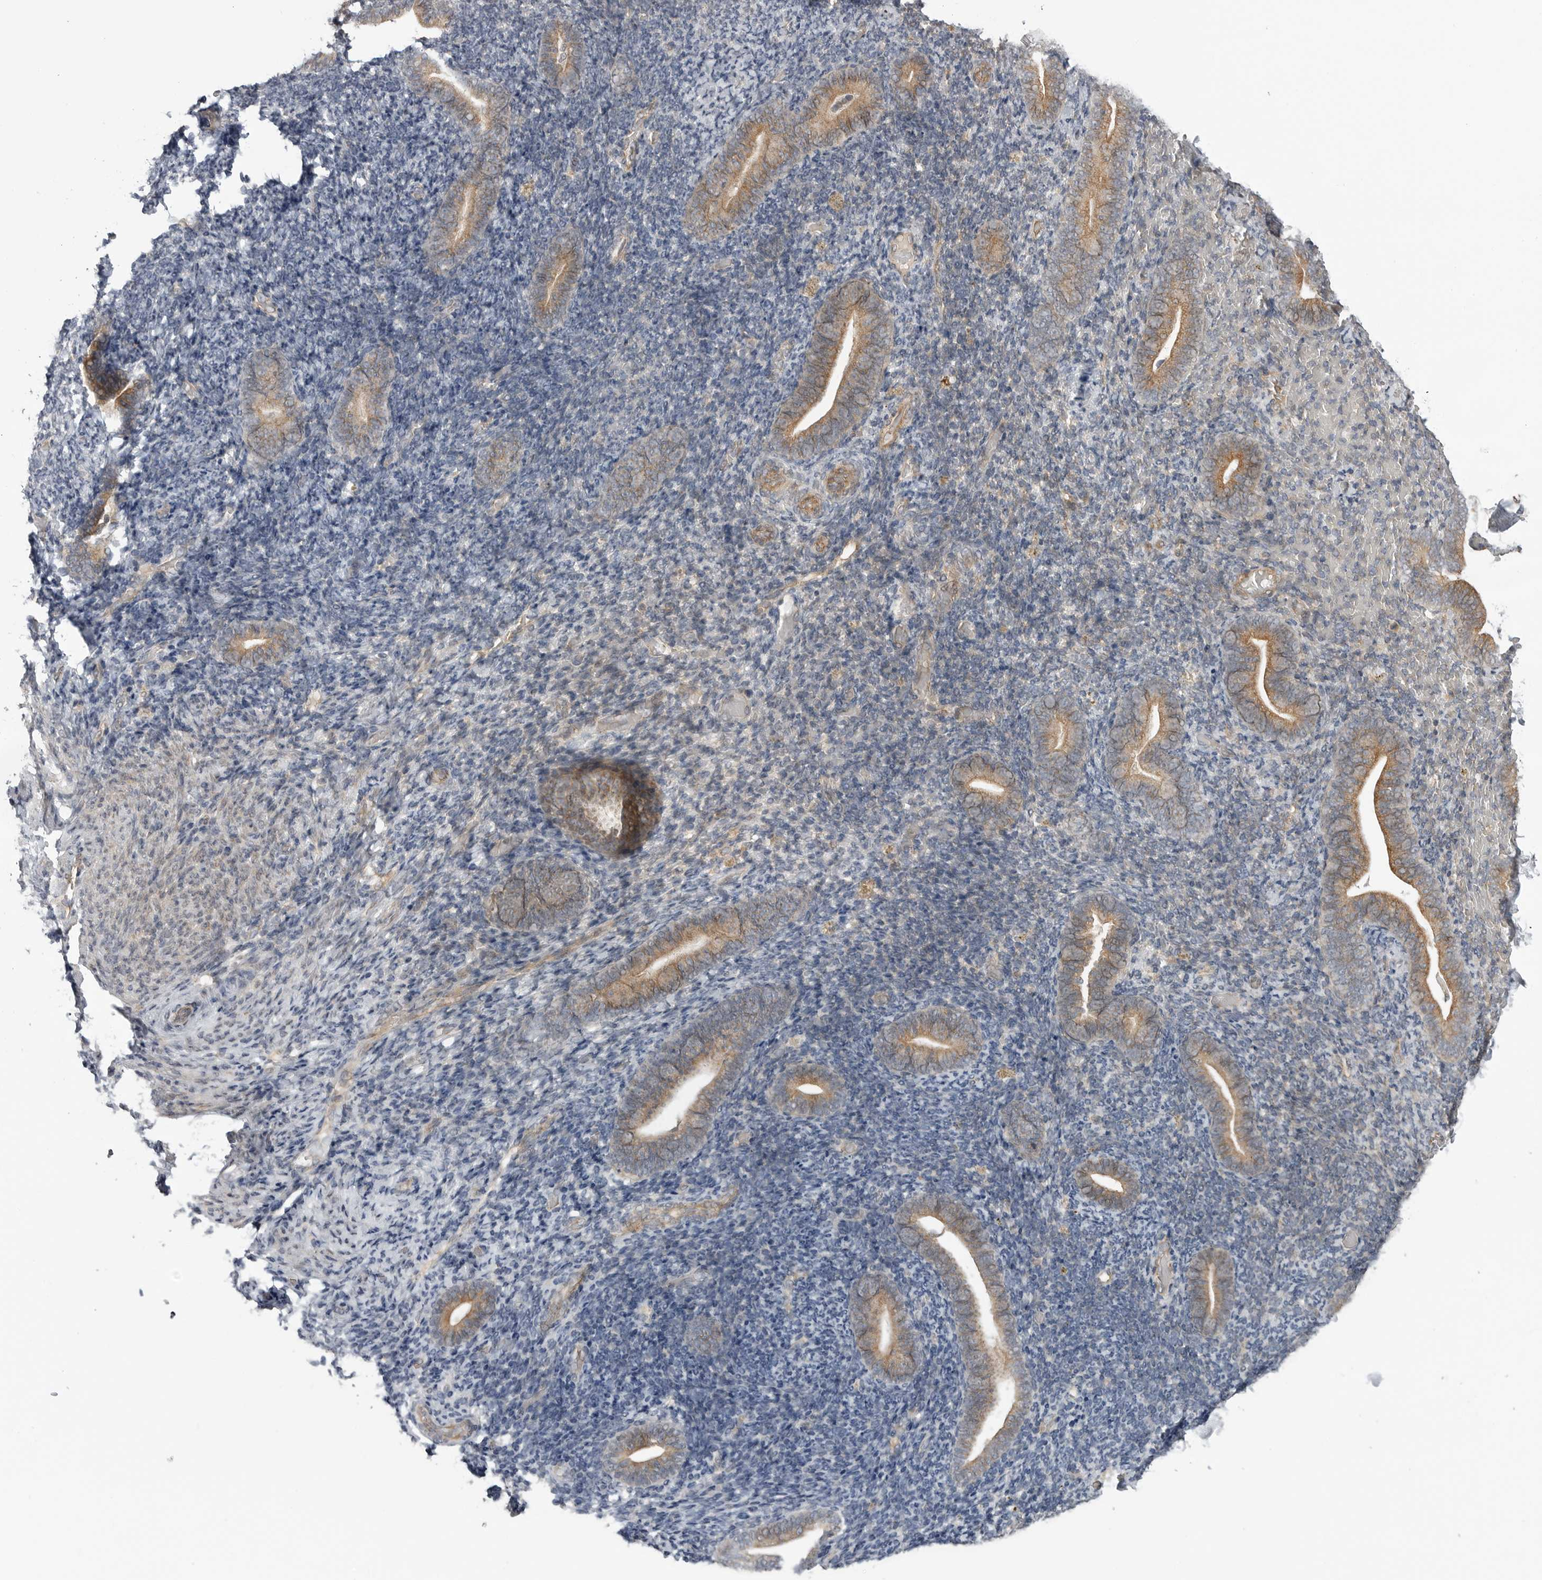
{"staining": {"intensity": "negative", "quantity": "none", "location": "none"}, "tissue": "endometrium", "cell_type": "Cells in endometrial stroma", "image_type": "normal", "snomed": [{"axis": "morphology", "description": "Normal tissue, NOS"}, {"axis": "topography", "description": "Endometrium"}], "caption": "The image demonstrates no staining of cells in endometrial stroma in normal endometrium.", "gene": "LRRC45", "patient": {"sex": "female", "age": 51}}